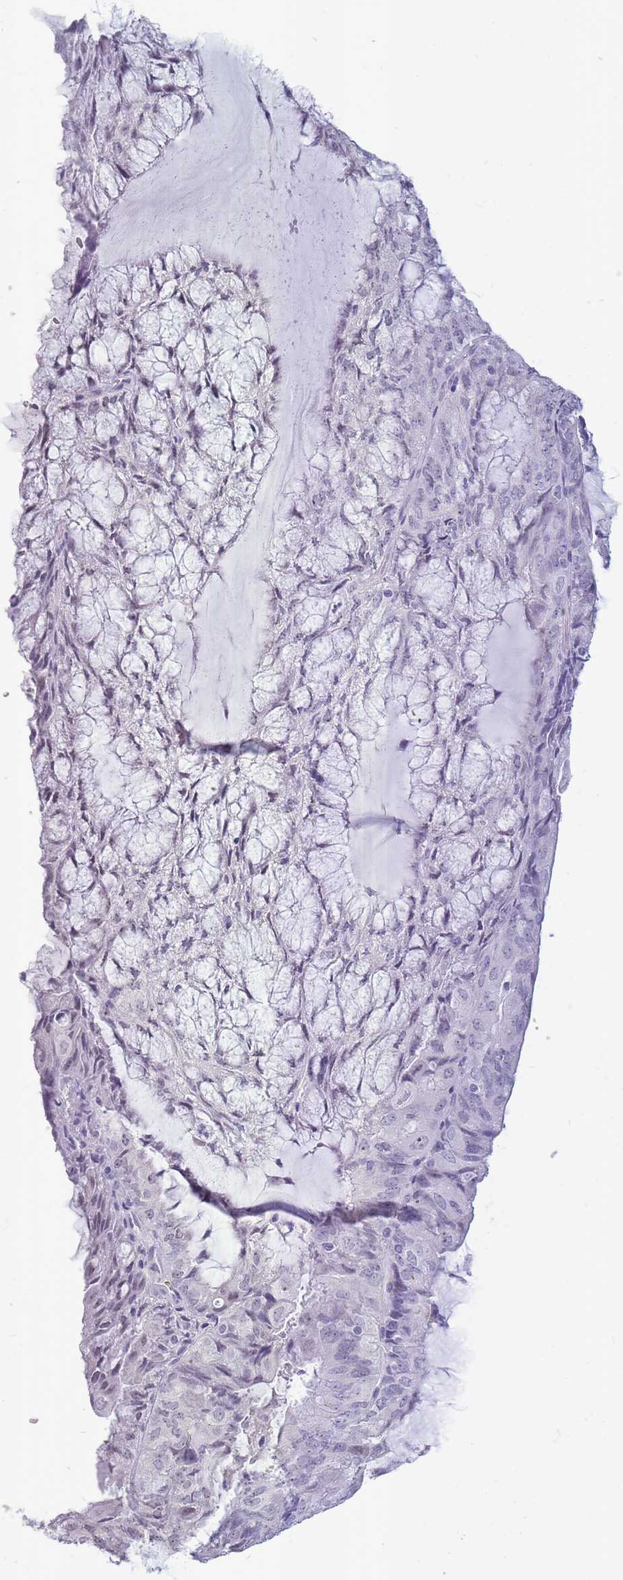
{"staining": {"intensity": "negative", "quantity": "none", "location": "none"}, "tissue": "endometrial cancer", "cell_type": "Tumor cells", "image_type": "cancer", "snomed": [{"axis": "morphology", "description": "Adenocarcinoma, NOS"}, {"axis": "topography", "description": "Endometrium"}], "caption": "There is no significant expression in tumor cells of endometrial cancer (adenocarcinoma). The staining is performed using DAB brown chromogen with nuclei counter-stained in using hematoxylin.", "gene": "INS", "patient": {"sex": "female", "age": 81}}